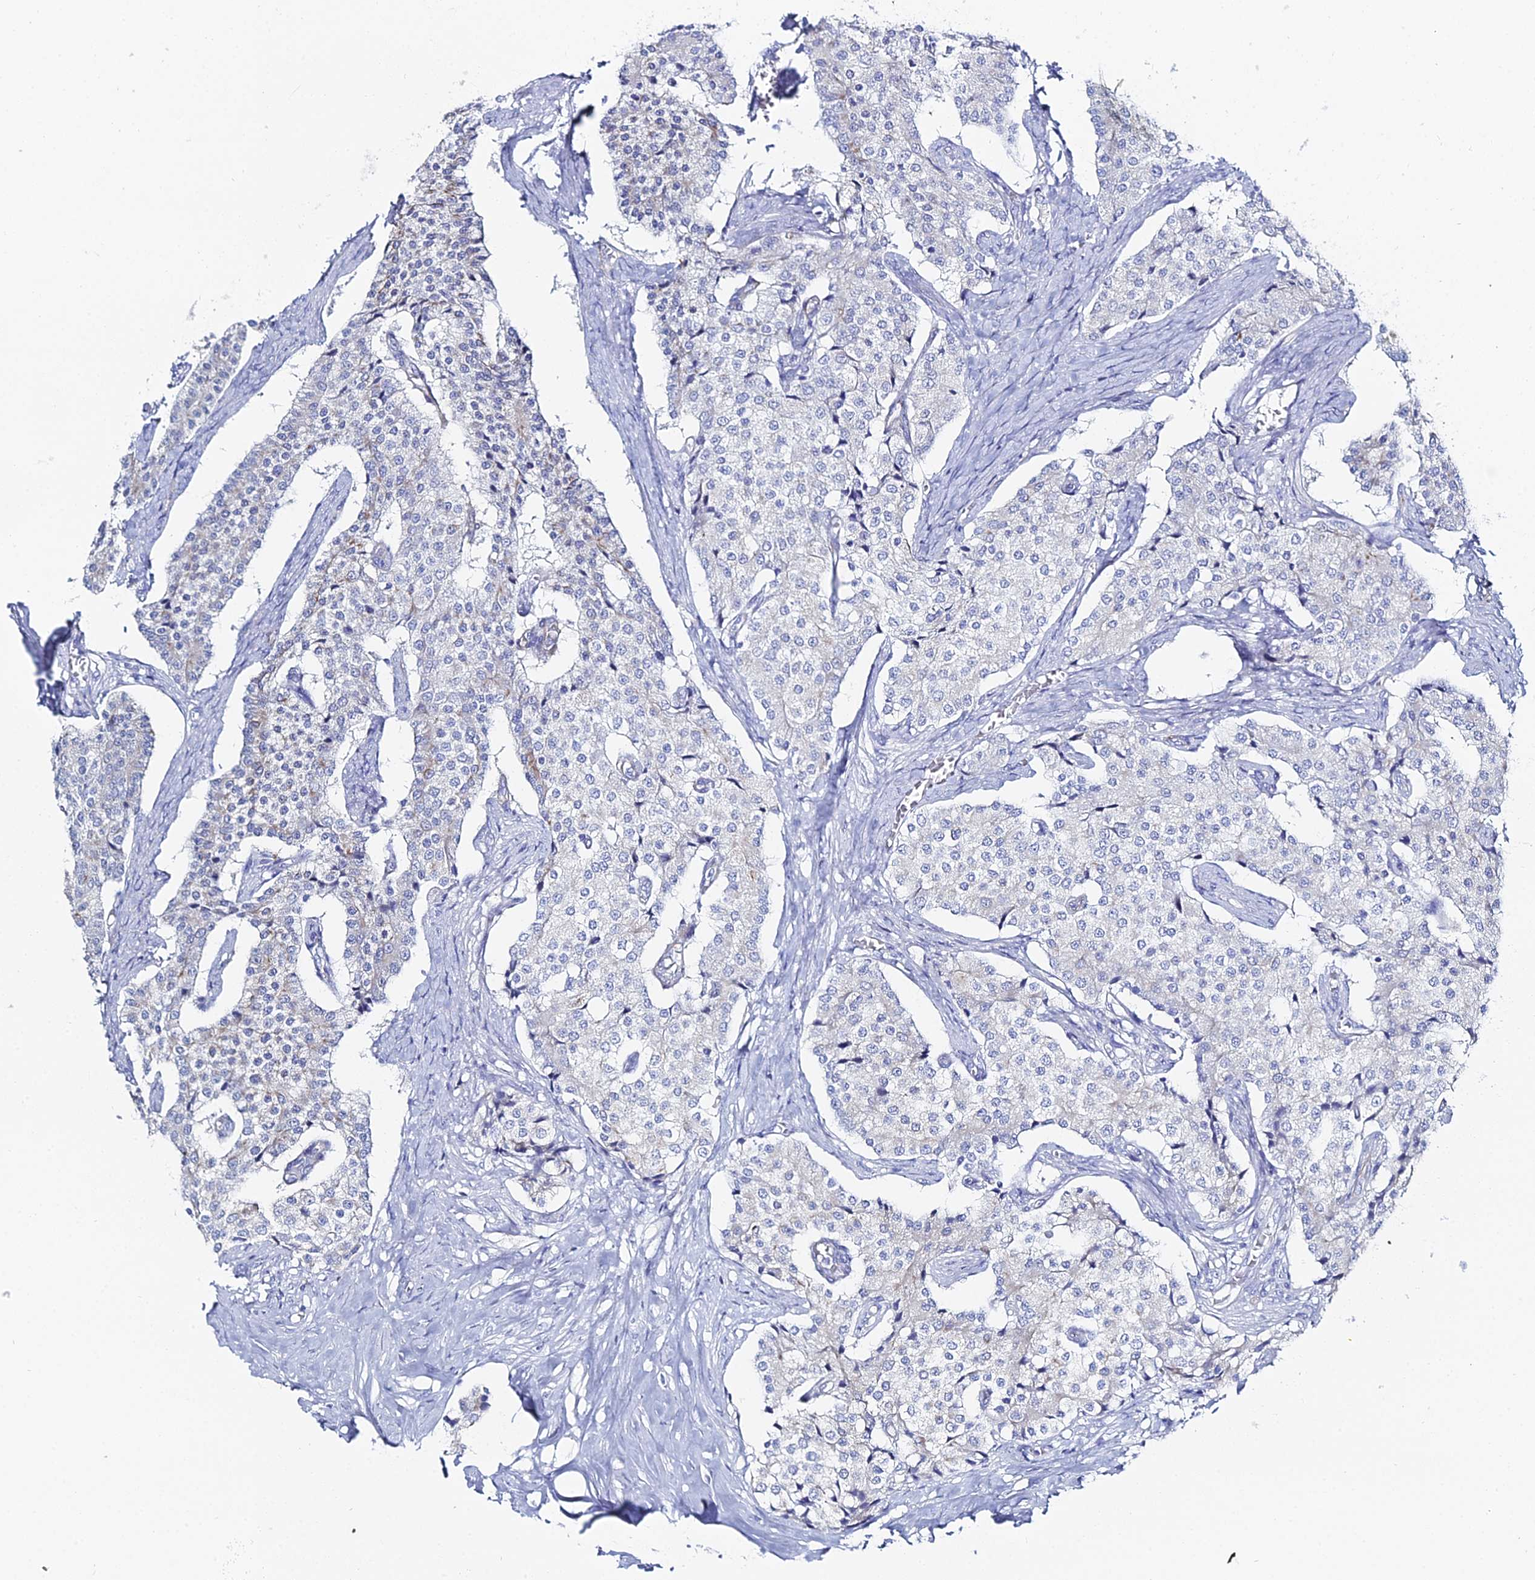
{"staining": {"intensity": "negative", "quantity": "none", "location": "none"}, "tissue": "carcinoid", "cell_type": "Tumor cells", "image_type": "cancer", "snomed": [{"axis": "morphology", "description": "Carcinoid, malignant, NOS"}, {"axis": "topography", "description": "Colon"}], "caption": "Immunohistochemistry of carcinoid shows no positivity in tumor cells.", "gene": "DHX34", "patient": {"sex": "female", "age": 52}}